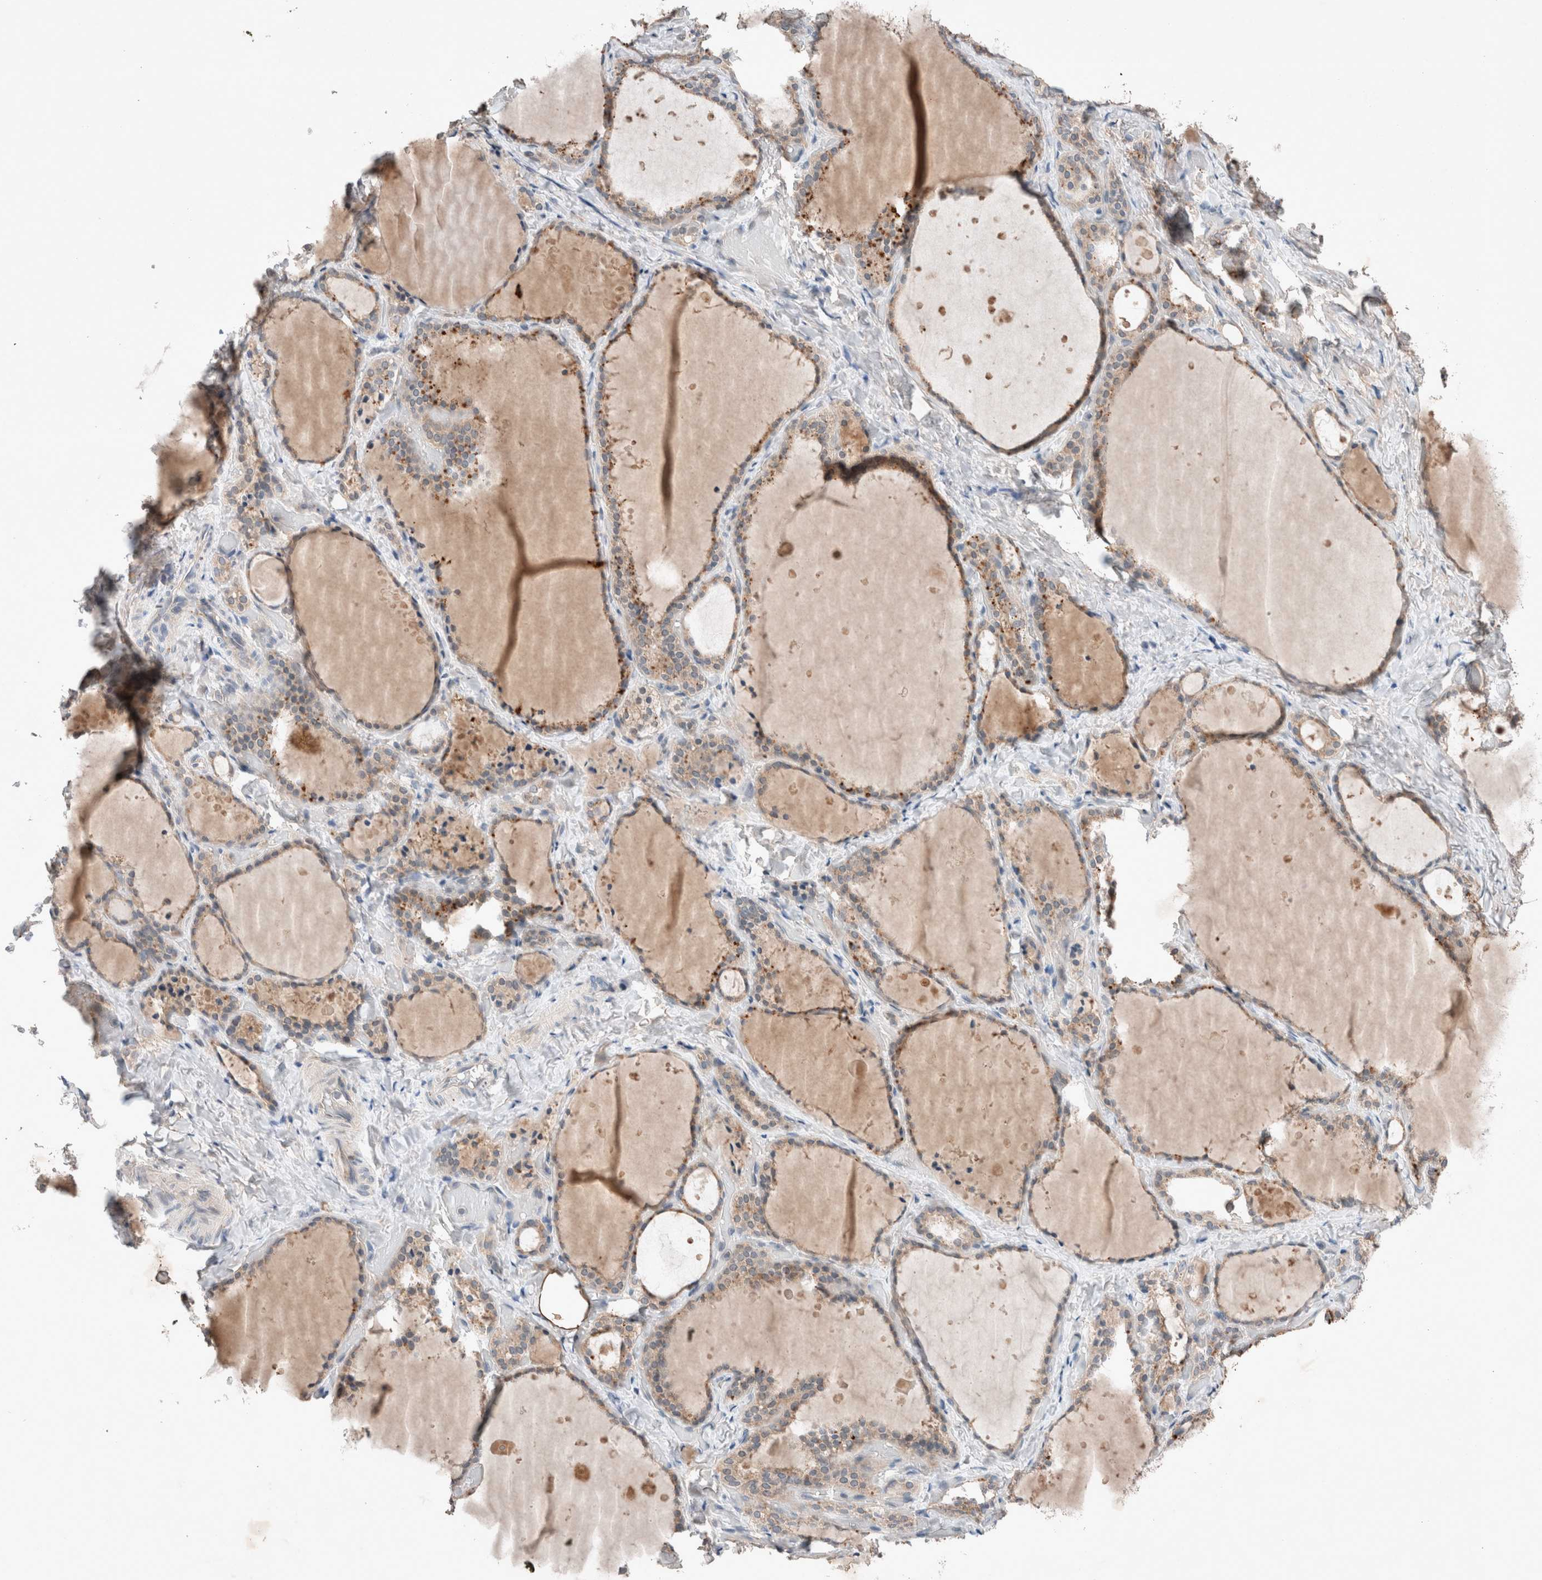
{"staining": {"intensity": "weak", "quantity": ">75%", "location": "cytoplasmic/membranous"}, "tissue": "thyroid gland", "cell_type": "Glandular cells", "image_type": "normal", "snomed": [{"axis": "morphology", "description": "Normal tissue, NOS"}, {"axis": "topography", "description": "Thyroid gland"}], "caption": "Immunohistochemical staining of benign human thyroid gland shows low levels of weak cytoplasmic/membranous expression in about >75% of glandular cells.", "gene": "UGCG", "patient": {"sex": "female", "age": 44}}